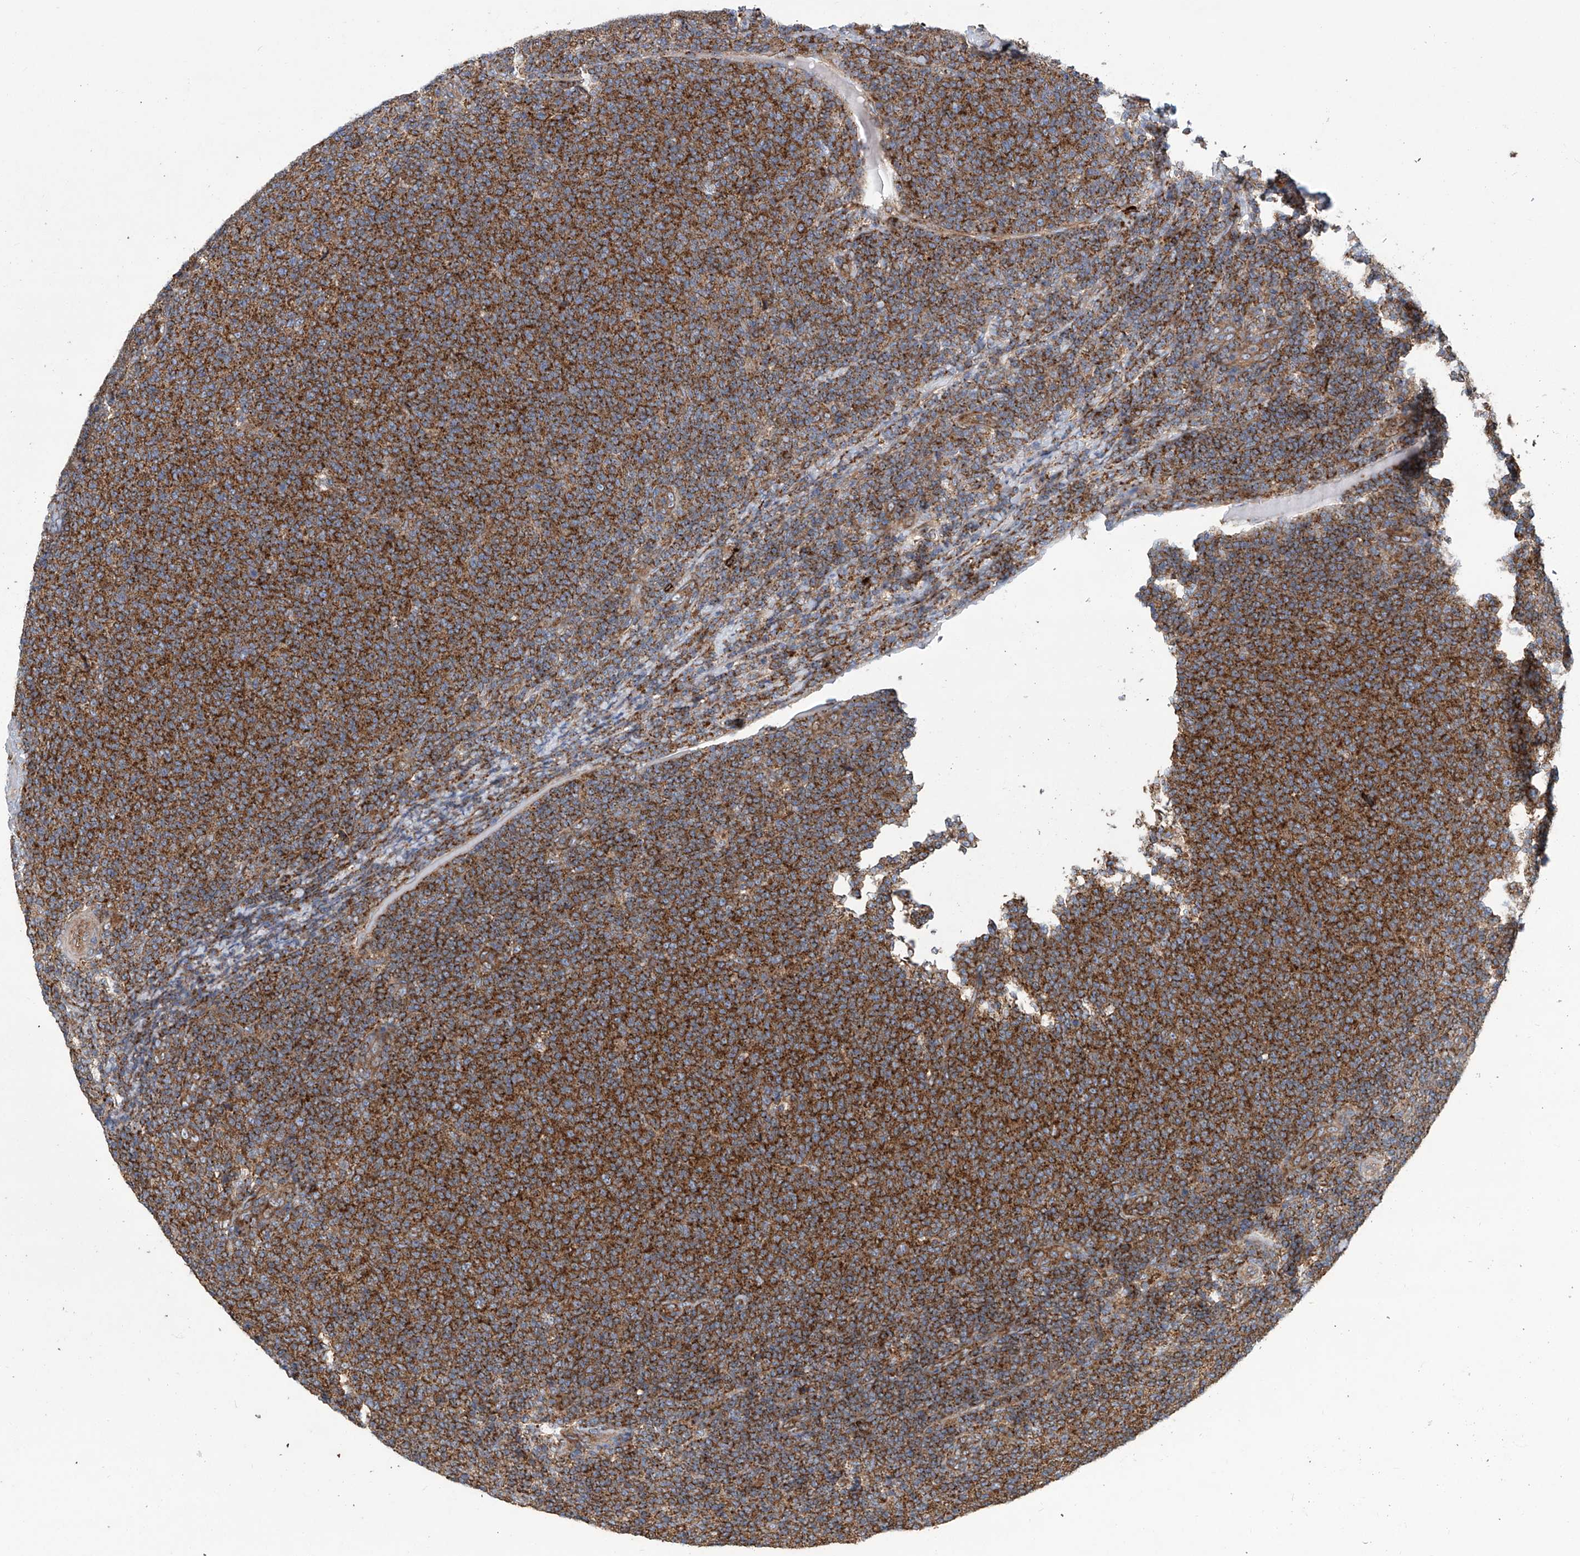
{"staining": {"intensity": "strong", "quantity": ">75%", "location": "cytoplasmic/membranous"}, "tissue": "lymphoma", "cell_type": "Tumor cells", "image_type": "cancer", "snomed": [{"axis": "morphology", "description": "Malignant lymphoma, non-Hodgkin's type, Low grade"}, {"axis": "topography", "description": "Lymph node"}], "caption": "Lymphoma stained for a protein demonstrates strong cytoplasmic/membranous positivity in tumor cells. (Brightfield microscopy of DAB IHC at high magnification).", "gene": "SENP2", "patient": {"sex": "male", "age": 66}}